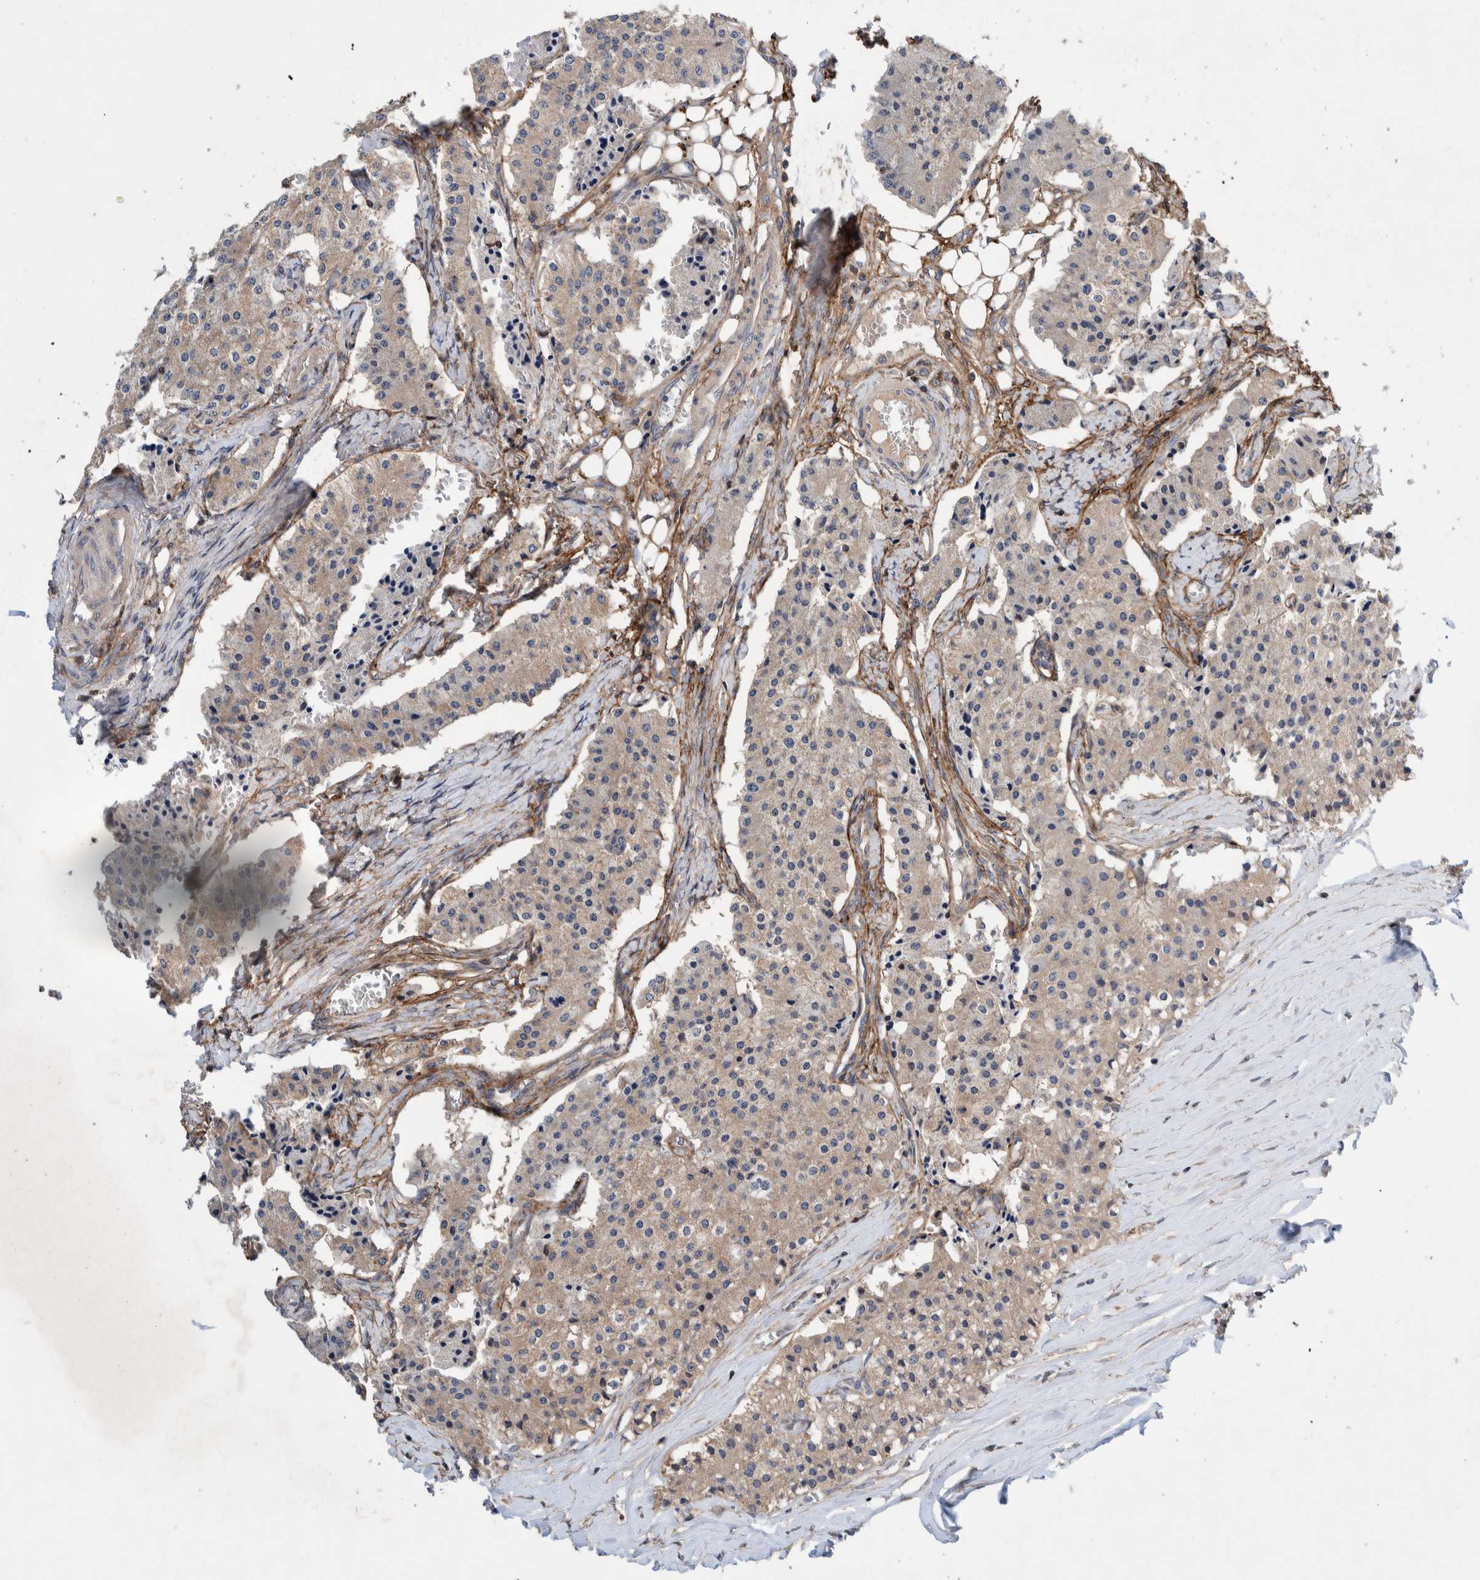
{"staining": {"intensity": "weak", "quantity": "<25%", "location": "cytoplasmic/membranous"}, "tissue": "carcinoid", "cell_type": "Tumor cells", "image_type": "cancer", "snomed": [{"axis": "morphology", "description": "Carcinoid, malignant, NOS"}, {"axis": "topography", "description": "Colon"}], "caption": "DAB (3,3'-diaminobenzidine) immunohistochemical staining of carcinoid exhibits no significant positivity in tumor cells.", "gene": "PIK3R6", "patient": {"sex": "female", "age": 52}}